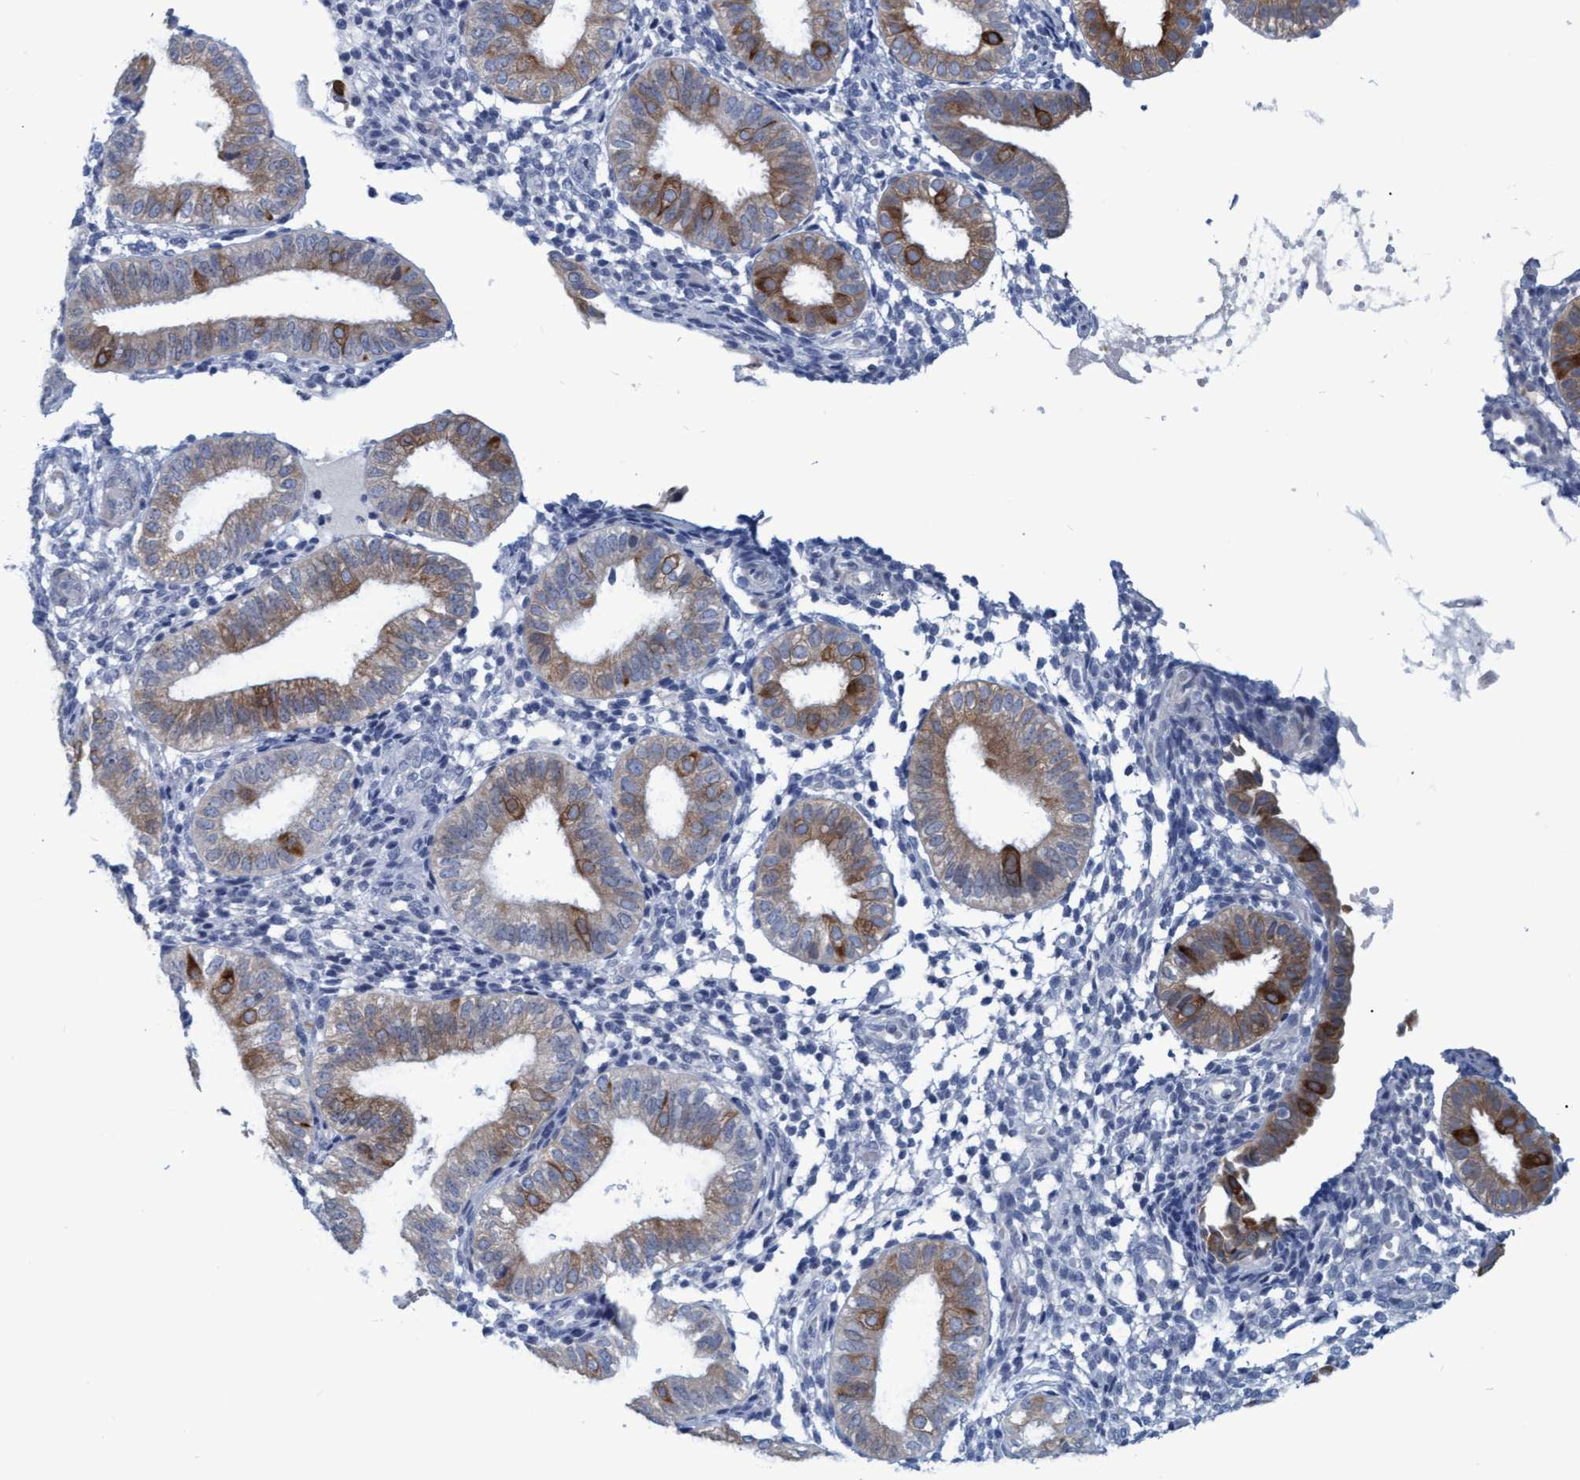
{"staining": {"intensity": "negative", "quantity": "none", "location": "none"}, "tissue": "endometrium", "cell_type": "Cells in endometrial stroma", "image_type": "normal", "snomed": [{"axis": "morphology", "description": "Normal tissue, NOS"}, {"axis": "topography", "description": "Endometrium"}], "caption": "Benign endometrium was stained to show a protein in brown. There is no significant staining in cells in endometrial stroma. The staining was performed using DAB to visualize the protein expression in brown, while the nuclei were stained in blue with hematoxylin (Magnification: 20x).", "gene": "SSTR3", "patient": {"sex": "female", "age": 39}}